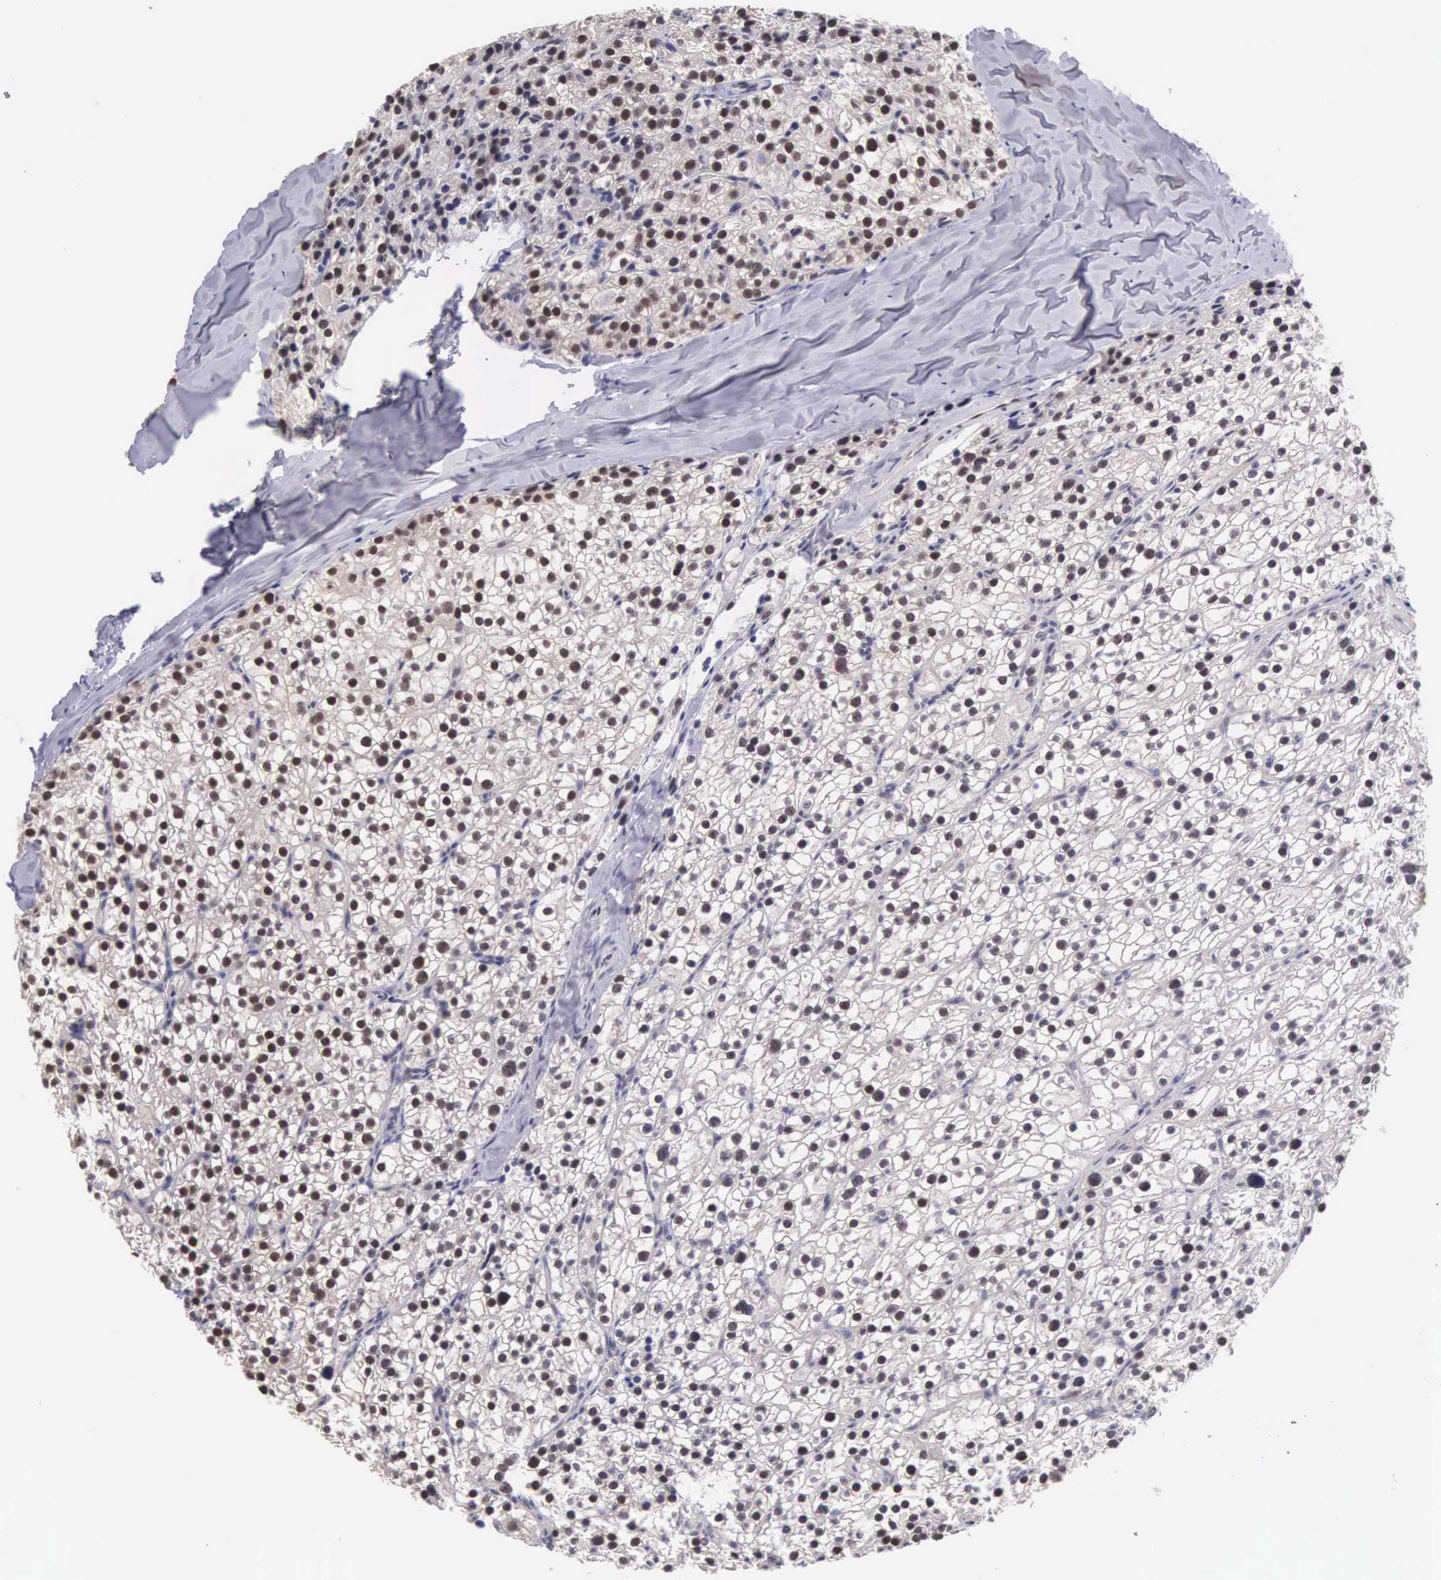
{"staining": {"intensity": "moderate", "quantity": ">75%", "location": "nuclear"}, "tissue": "parathyroid gland", "cell_type": "Glandular cells", "image_type": "normal", "snomed": [{"axis": "morphology", "description": "Normal tissue, NOS"}, {"axis": "topography", "description": "Parathyroid gland"}], "caption": "Protein expression analysis of benign human parathyroid gland reveals moderate nuclear positivity in approximately >75% of glandular cells.", "gene": "HMGXB4", "patient": {"sex": "female", "age": 54}}